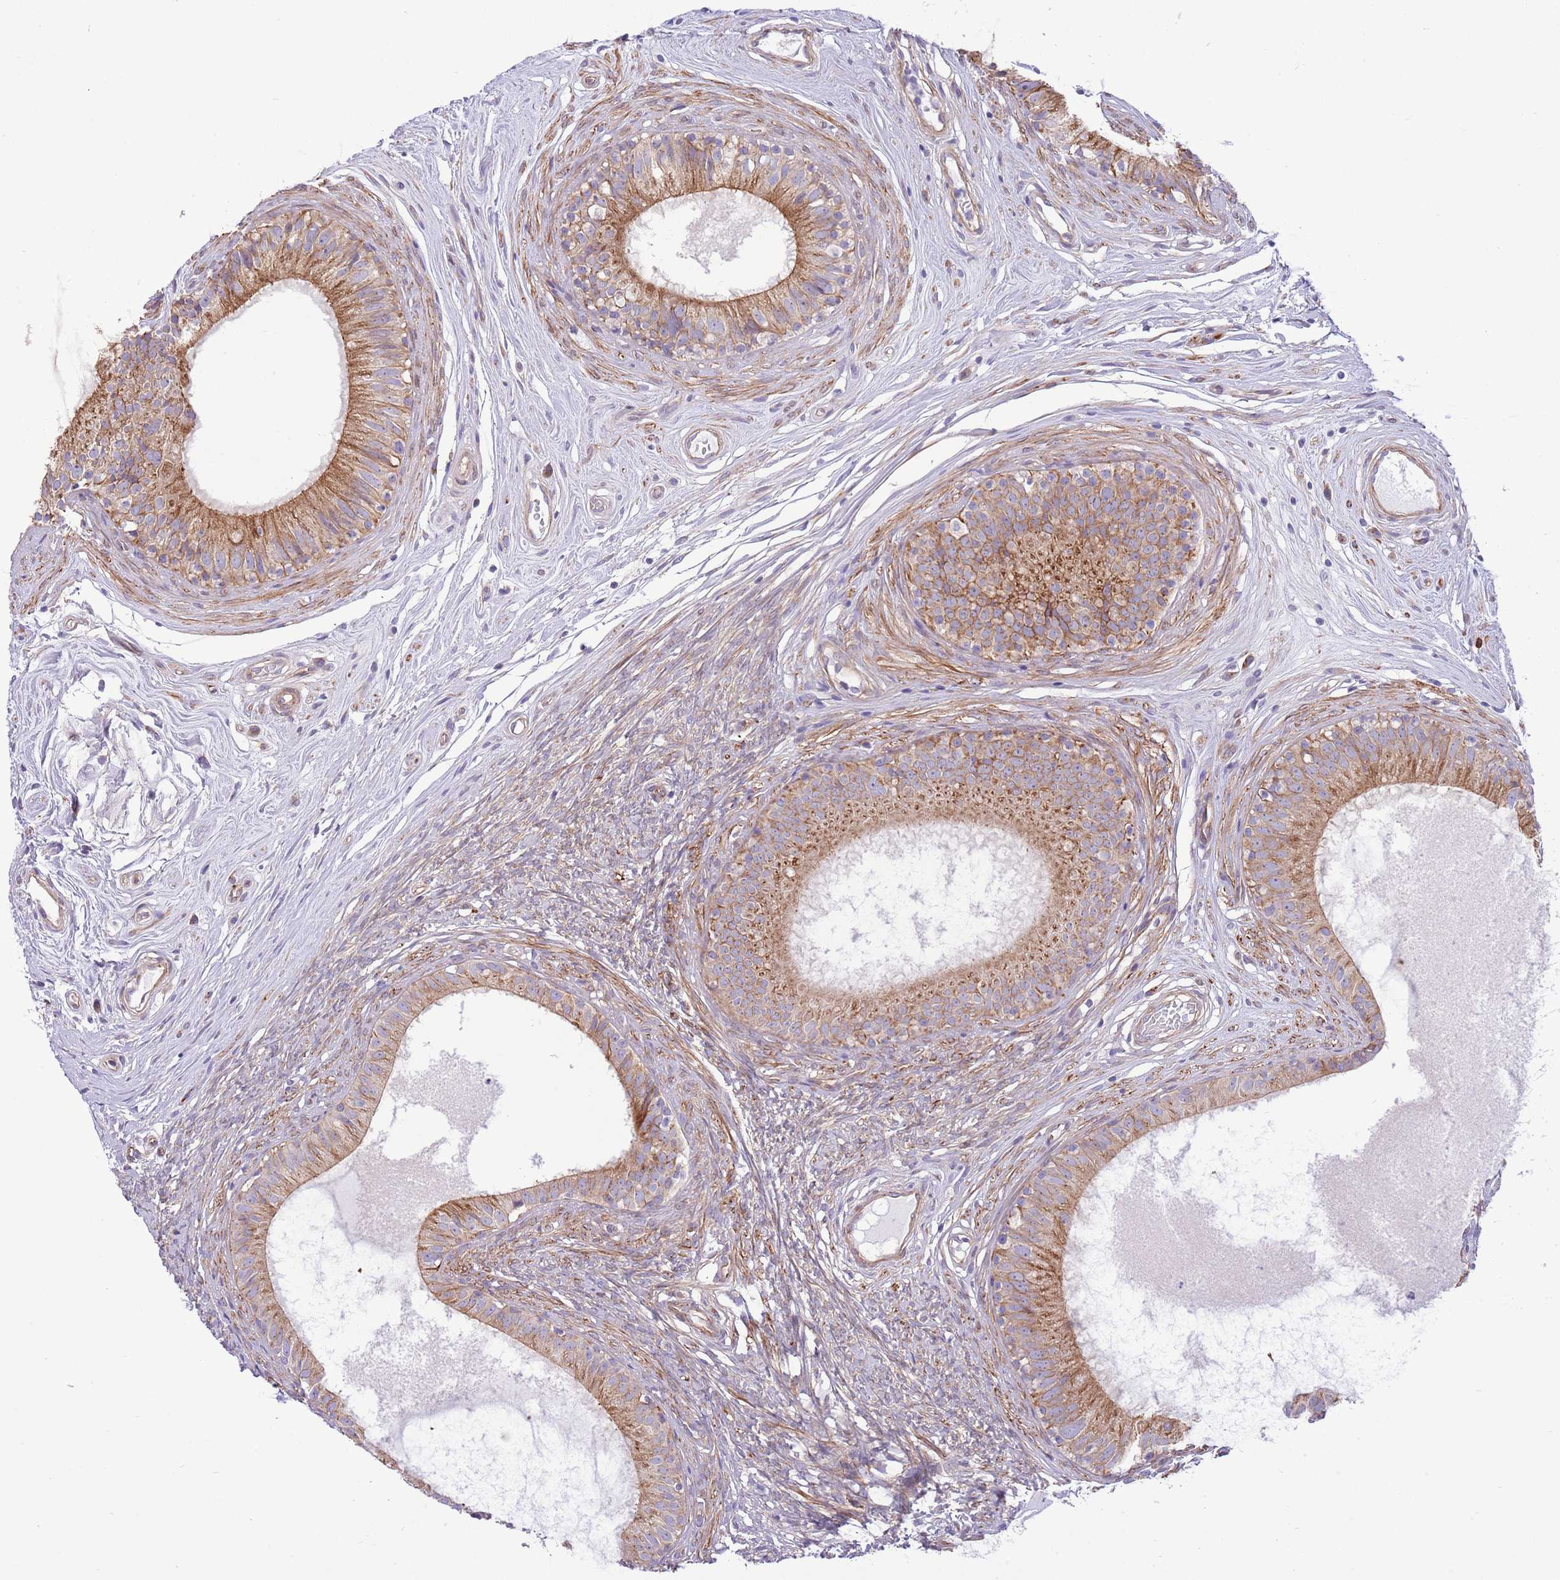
{"staining": {"intensity": "moderate", "quantity": ">75%", "location": "cytoplasmic/membranous"}, "tissue": "epididymis", "cell_type": "Glandular cells", "image_type": "normal", "snomed": [{"axis": "morphology", "description": "Normal tissue, NOS"}, {"axis": "topography", "description": "Epididymis"}], "caption": "Moderate cytoplasmic/membranous staining is present in about >75% of glandular cells in normal epididymis.", "gene": "ZC4H2", "patient": {"sex": "male", "age": 74}}